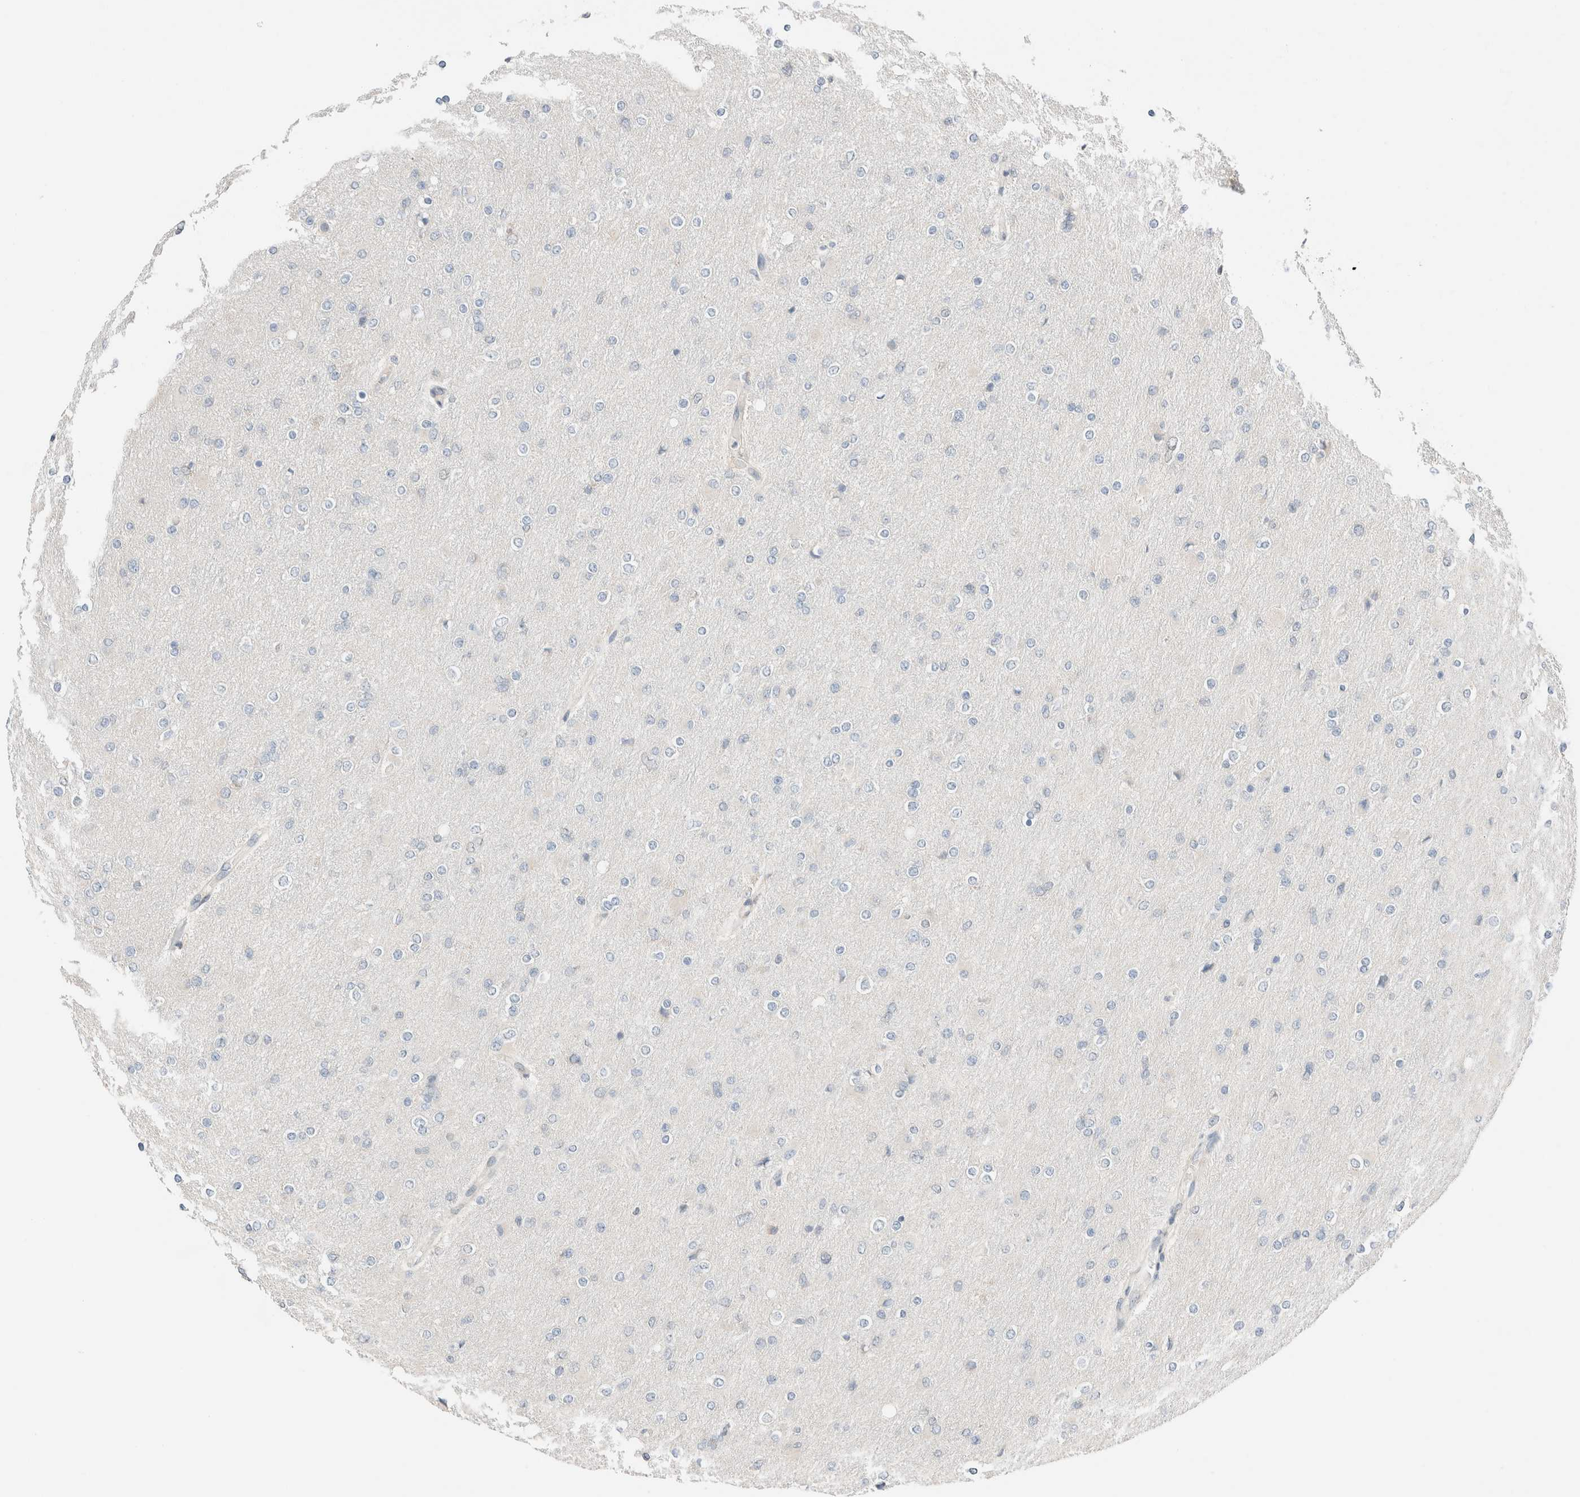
{"staining": {"intensity": "negative", "quantity": "none", "location": "none"}, "tissue": "glioma", "cell_type": "Tumor cells", "image_type": "cancer", "snomed": [{"axis": "morphology", "description": "Glioma, malignant, High grade"}, {"axis": "topography", "description": "Cerebral cortex"}], "caption": "High magnification brightfield microscopy of malignant high-grade glioma stained with DAB (3,3'-diaminobenzidine) (brown) and counterstained with hematoxylin (blue): tumor cells show no significant positivity.", "gene": "PCM1", "patient": {"sex": "female", "age": 36}}